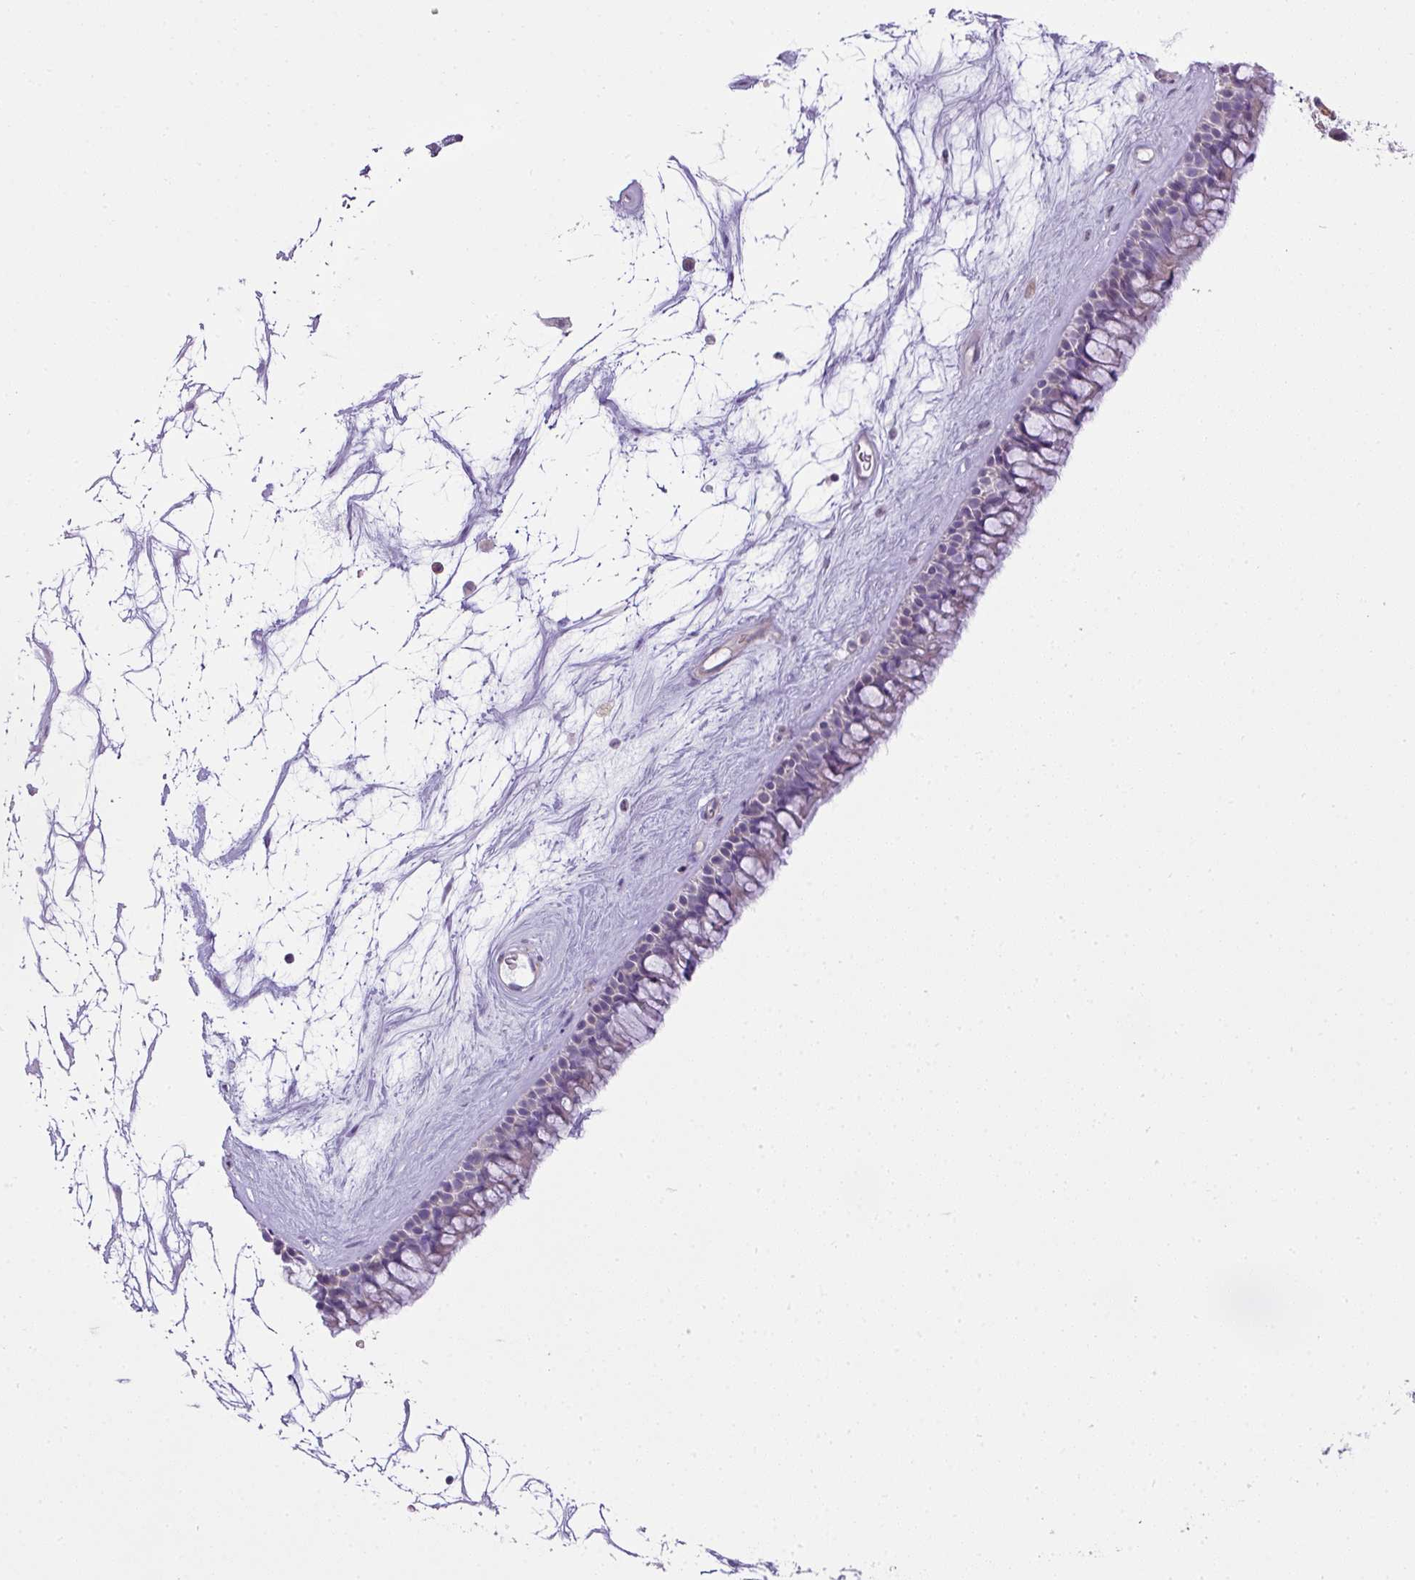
{"staining": {"intensity": "weak", "quantity": "<25%", "location": "cytoplasmic/membranous"}, "tissue": "nasopharynx", "cell_type": "Respiratory epithelial cells", "image_type": "normal", "snomed": [{"axis": "morphology", "description": "Normal tissue, NOS"}, {"axis": "topography", "description": "Nasopharynx"}], "caption": "Respiratory epithelial cells show no significant positivity in unremarkable nasopharynx.", "gene": "HOXC13", "patient": {"sex": "male", "age": 64}}